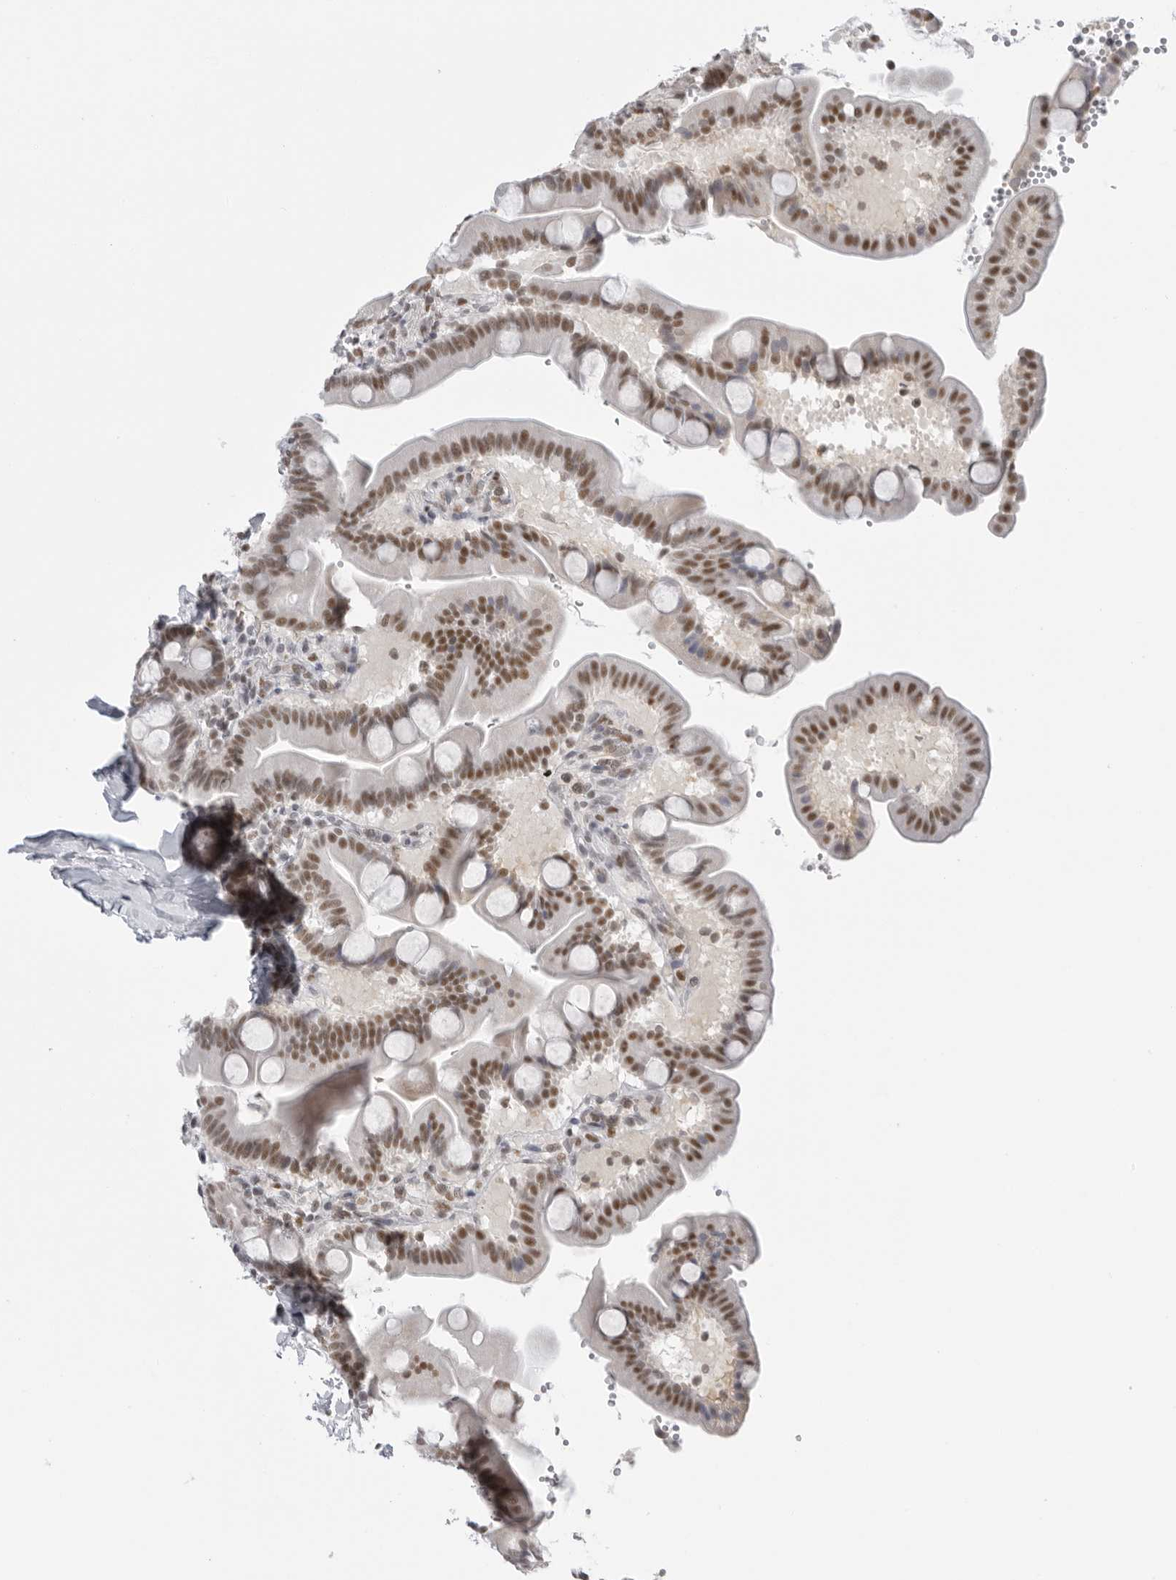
{"staining": {"intensity": "moderate", "quantity": "25%-75%", "location": "nuclear"}, "tissue": "duodenum", "cell_type": "Glandular cells", "image_type": "normal", "snomed": [{"axis": "morphology", "description": "Normal tissue, NOS"}, {"axis": "topography", "description": "Duodenum"}], "caption": "Duodenum stained with DAB IHC demonstrates medium levels of moderate nuclear staining in approximately 25%-75% of glandular cells. (IHC, brightfield microscopy, high magnification).", "gene": "RPA2", "patient": {"sex": "male", "age": 54}}